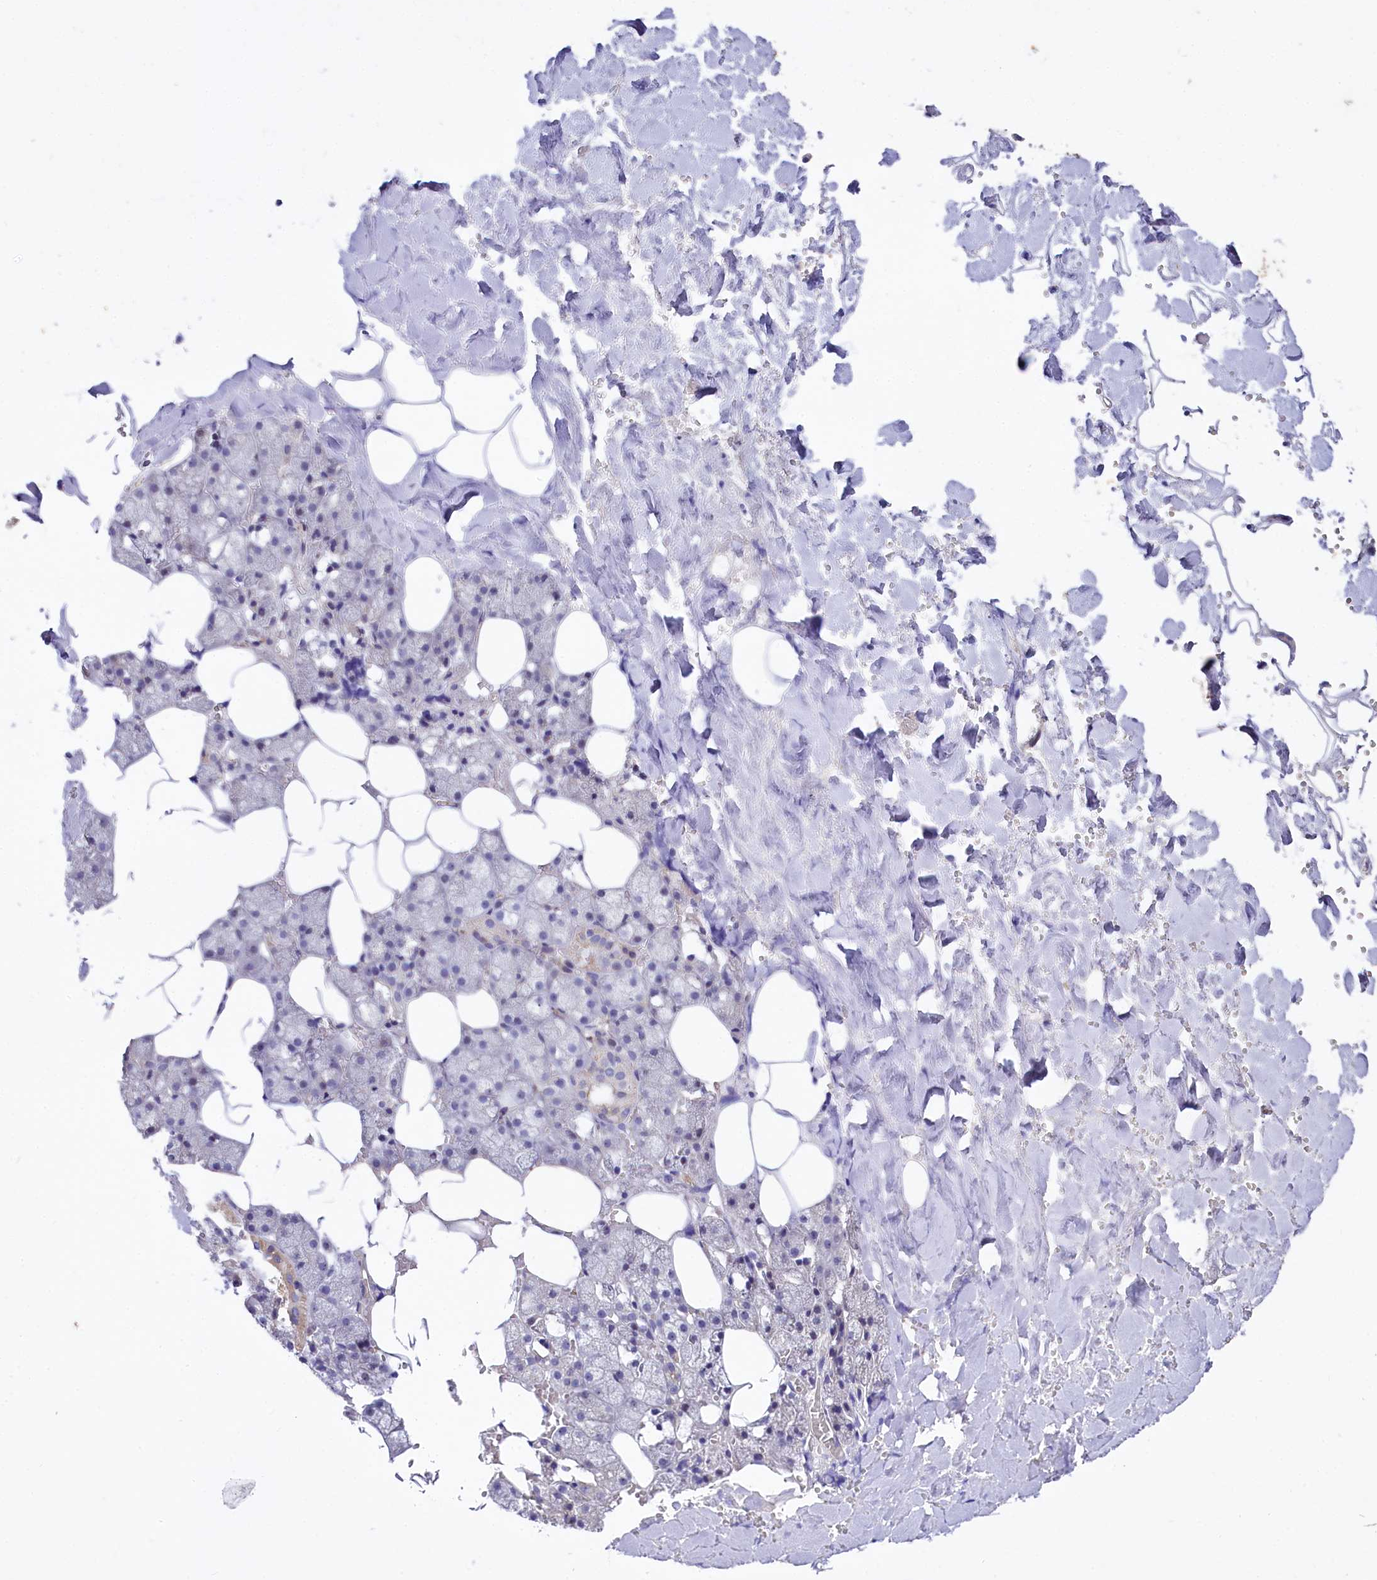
{"staining": {"intensity": "weak", "quantity": "<25%", "location": "cytoplasmic/membranous"}, "tissue": "salivary gland", "cell_type": "Glandular cells", "image_type": "normal", "snomed": [{"axis": "morphology", "description": "Normal tissue, NOS"}, {"axis": "topography", "description": "Salivary gland"}], "caption": "This is a image of immunohistochemistry (IHC) staining of normal salivary gland, which shows no staining in glandular cells.", "gene": "RPUSD3", "patient": {"sex": "male", "age": 62}}